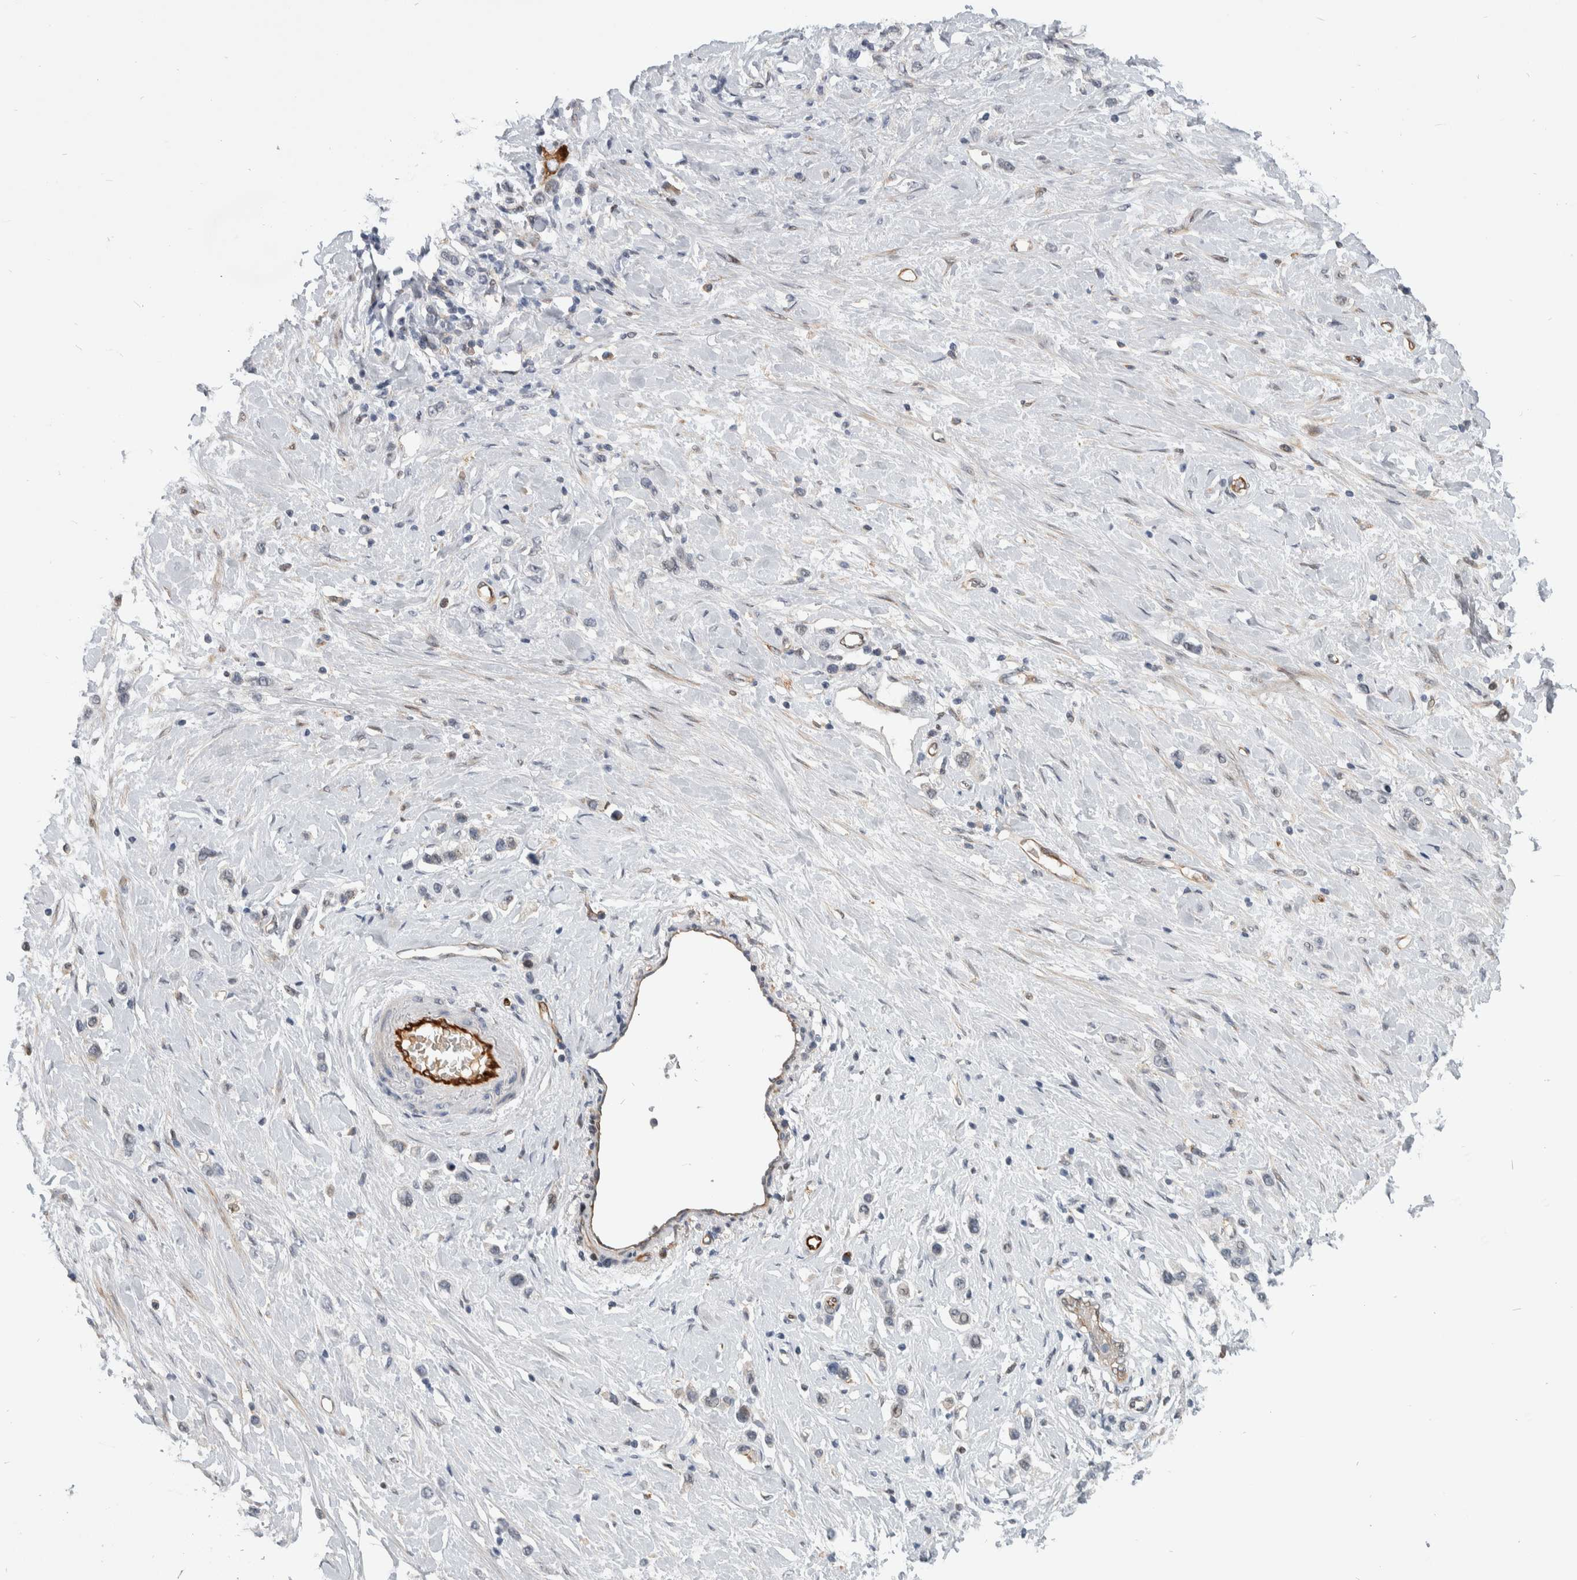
{"staining": {"intensity": "negative", "quantity": "none", "location": "none"}, "tissue": "stomach cancer", "cell_type": "Tumor cells", "image_type": "cancer", "snomed": [{"axis": "morphology", "description": "Adenocarcinoma, NOS"}, {"axis": "topography", "description": "Stomach"}], "caption": "This is an IHC photomicrograph of human adenocarcinoma (stomach). There is no positivity in tumor cells.", "gene": "MSL1", "patient": {"sex": "female", "age": 65}}